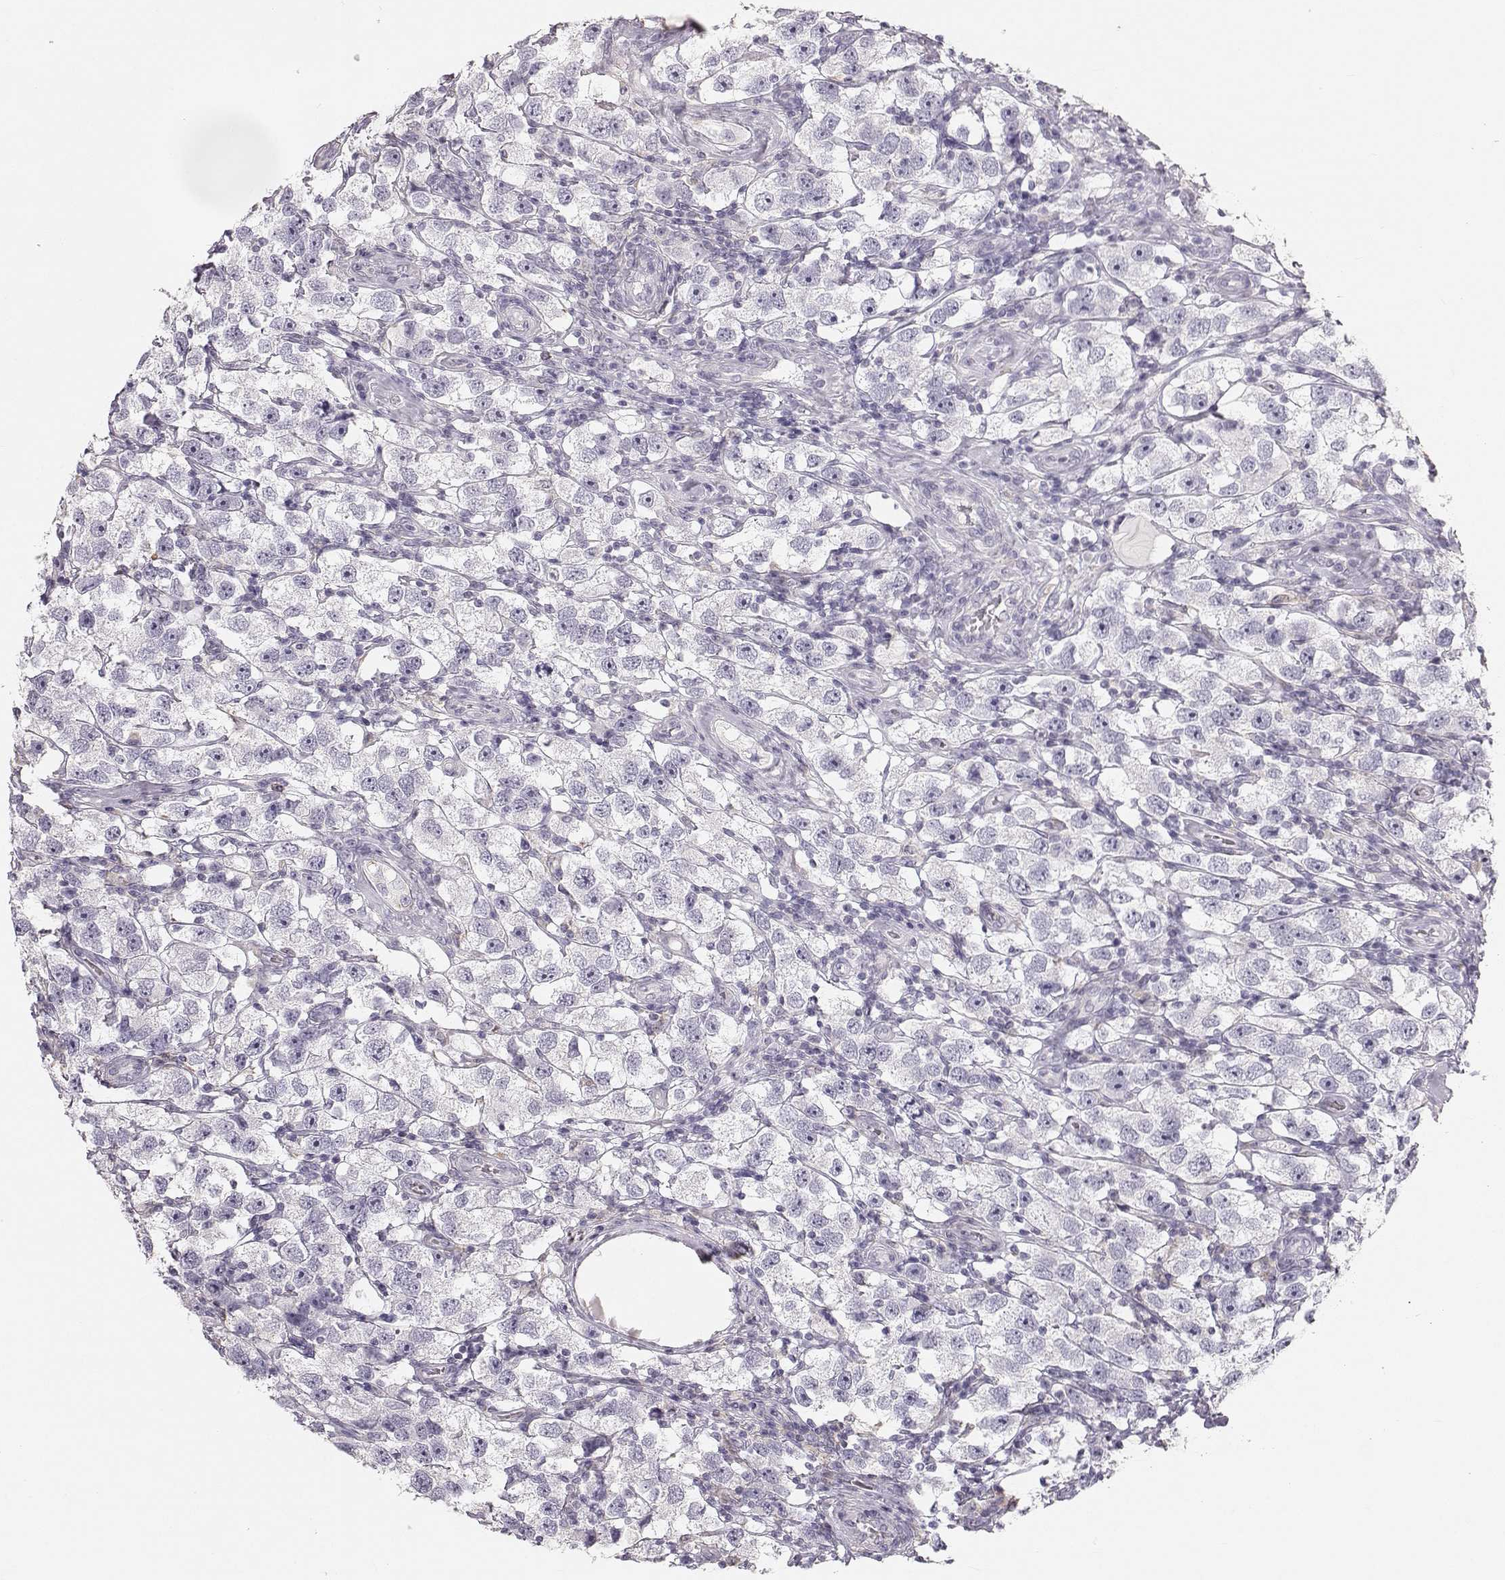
{"staining": {"intensity": "negative", "quantity": "none", "location": "none"}, "tissue": "testis cancer", "cell_type": "Tumor cells", "image_type": "cancer", "snomed": [{"axis": "morphology", "description": "Seminoma, NOS"}, {"axis": "topography", "description": "Testis"}], "caption": "A high-resolution histopathology image shows IHC staining of testis cancer (seminoma), which shows no significant positivity in tumor cells.", "gene": "RUNDC3A", "patient": {"sex": "male", "age": 26}}